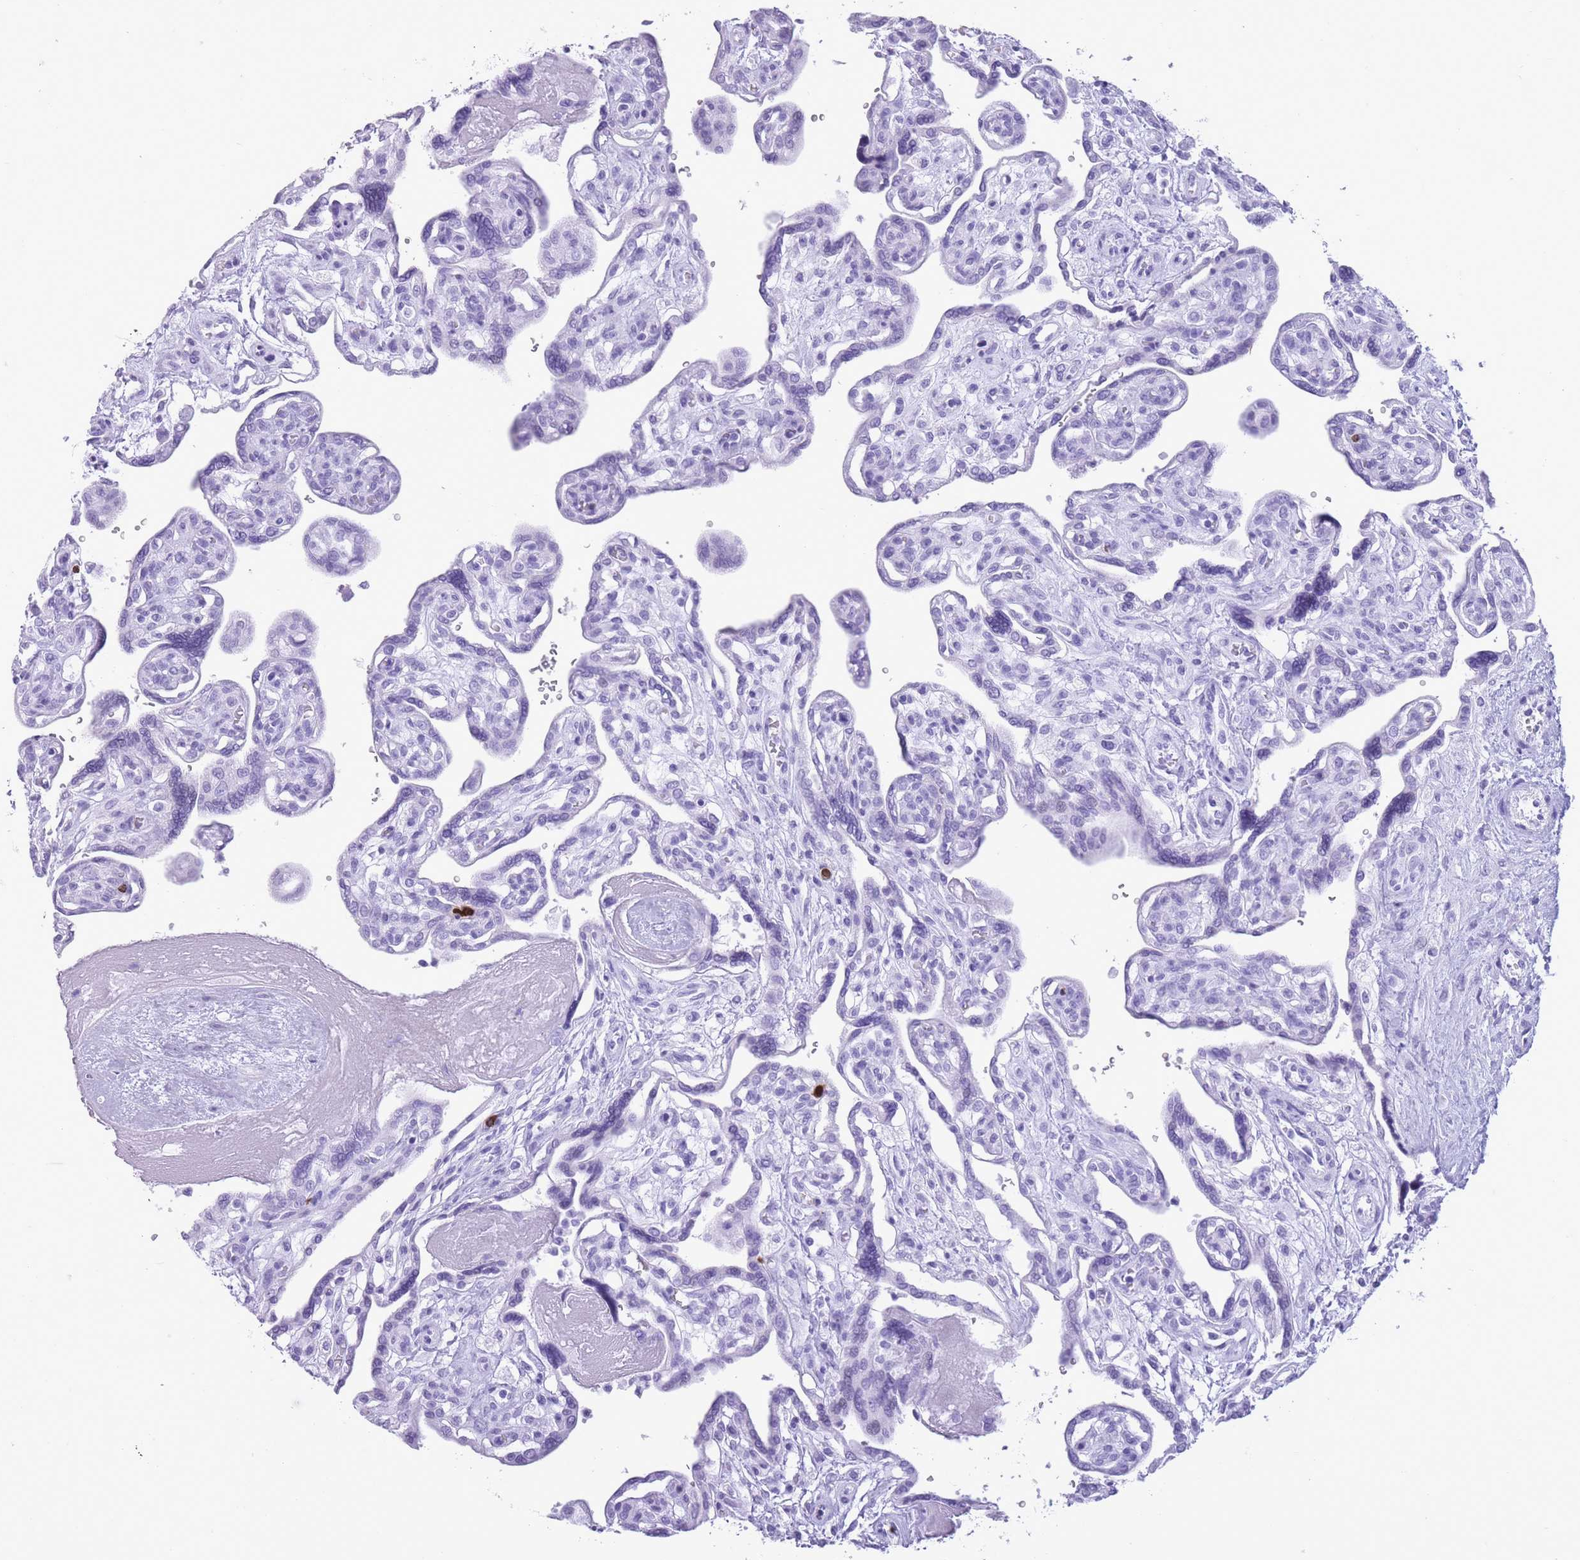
{"staining": {"intensity": "negative", "quantity": "none", "location": "none"}, "tissue": "placenta", "cell_type": "Decidual cells", "image_type": "normal", "snomed": [{"axis": "morphology", "description": "Normal tissue, NOS"}, {"axis": "topography", "description": "Placenta"}], "caption": "DAB (3,3'-diaminobenzidine) immunohistochemical staining of benign human placenta shows no significant staining in decidual cells. The staining was performed using DAB to visualize the protein expression in brown, while the nuclei were stained in blue with hematoxylin (Magnification: 20x).", "gene": "OR4F16", "patient": {"sex": "female", "age": 39}}